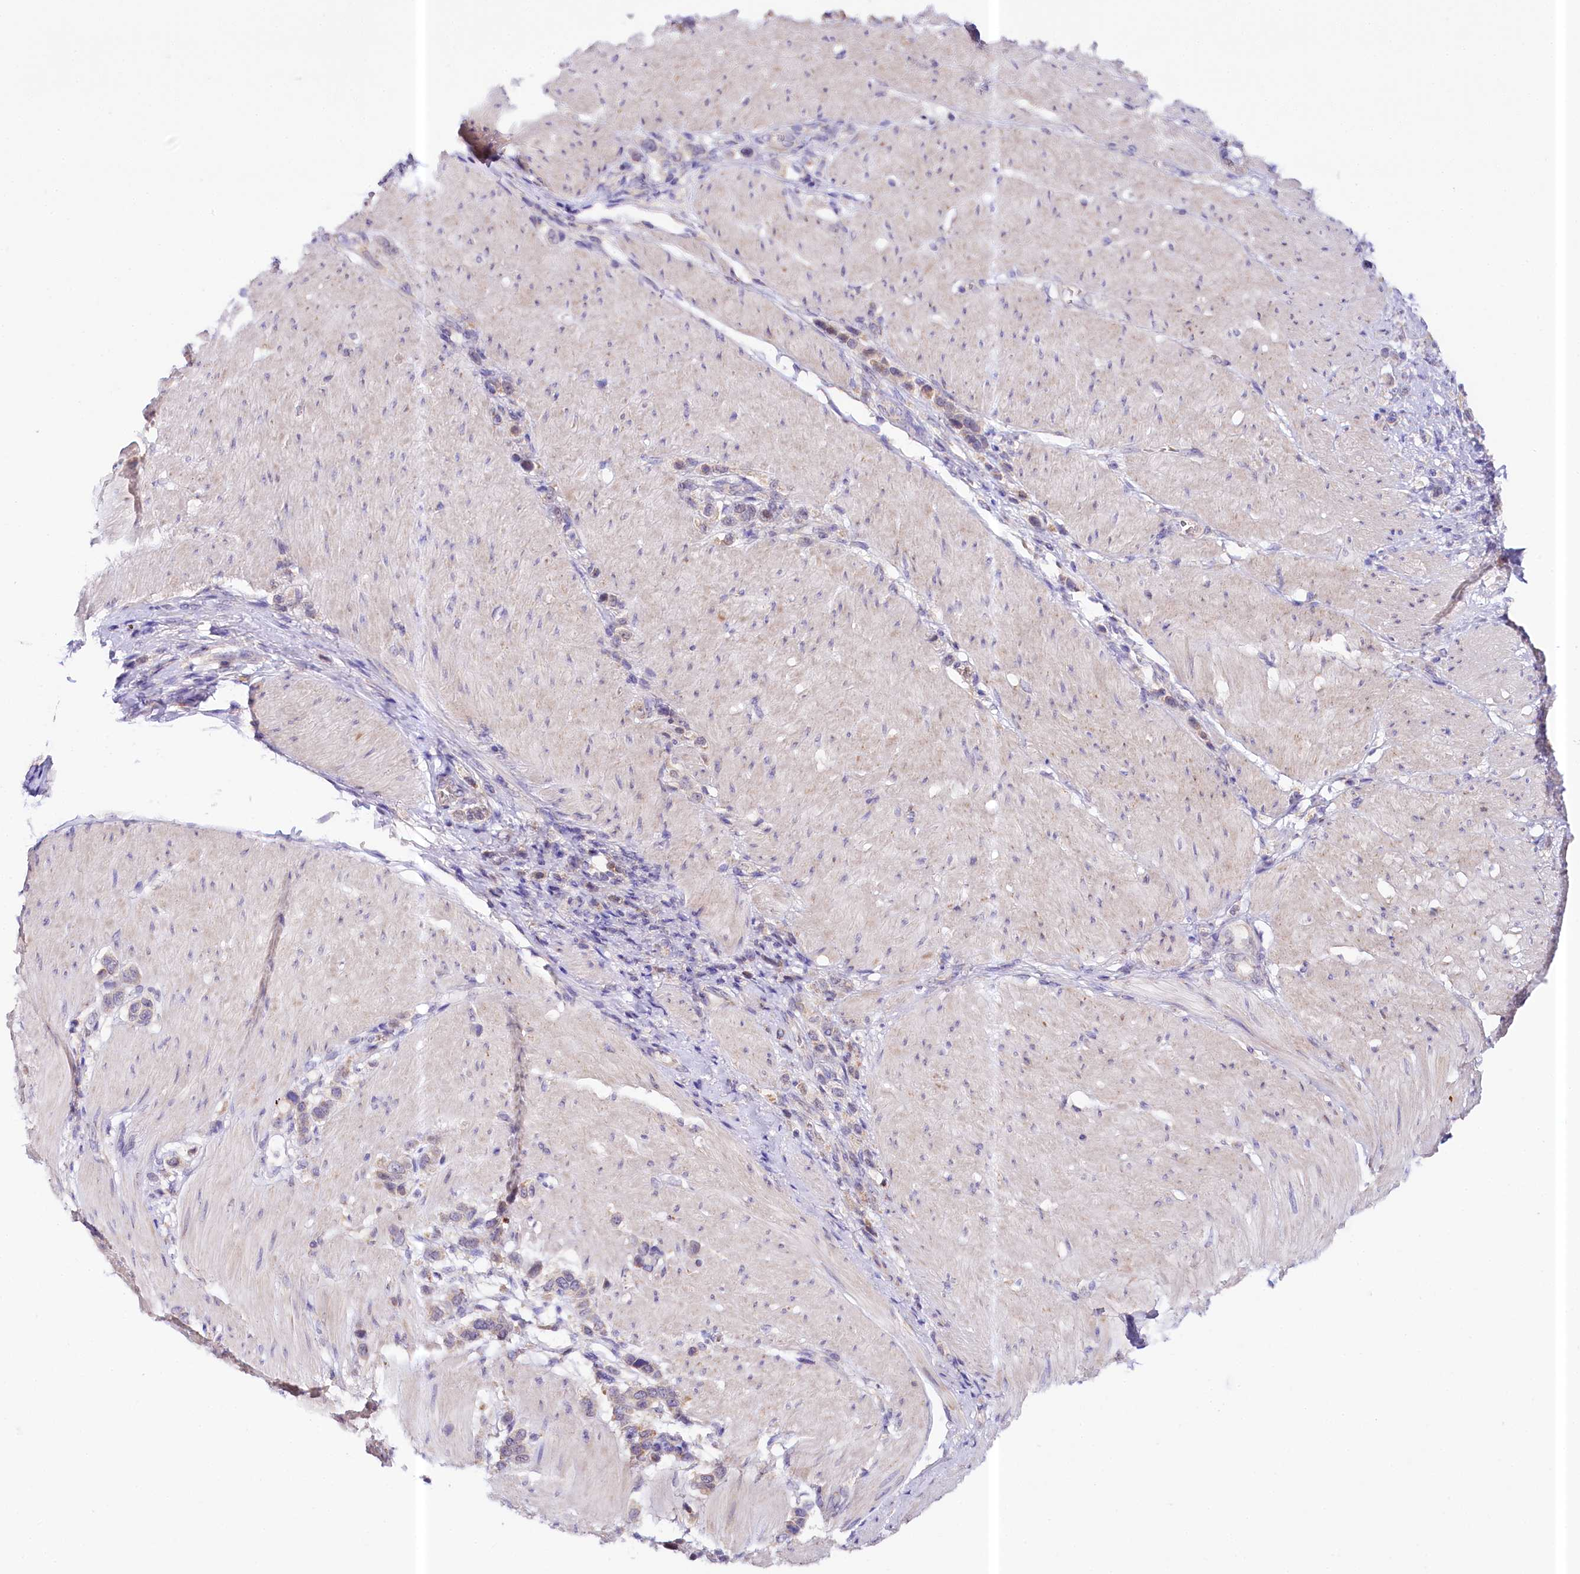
{"staining": {"intensity": "weak", "quantity": "25%-75%", "location": "cytoplasmic/membranous"}, "tissue": "stomach cancer", "cell_type": "Tumor cells", "image_type": "cancer", "snomed": [{"axis": "morphology", "description": "Normal tissue, NOS"}, {"axis": "morphology", "description": "Adenocarcinoma, NOS"}, {"axis": "topography", "description": "Stomach, upper"}, {"axis": "topography", "description": "Stomach"}], "caption": "Protein analysis of stomach cancer tissue displays weak cytoplasmic/membranous staining in approximately 25%-75% of tumor cells.", "gene": "CEP295", "patient": {"sex": "female", "age": 65}}